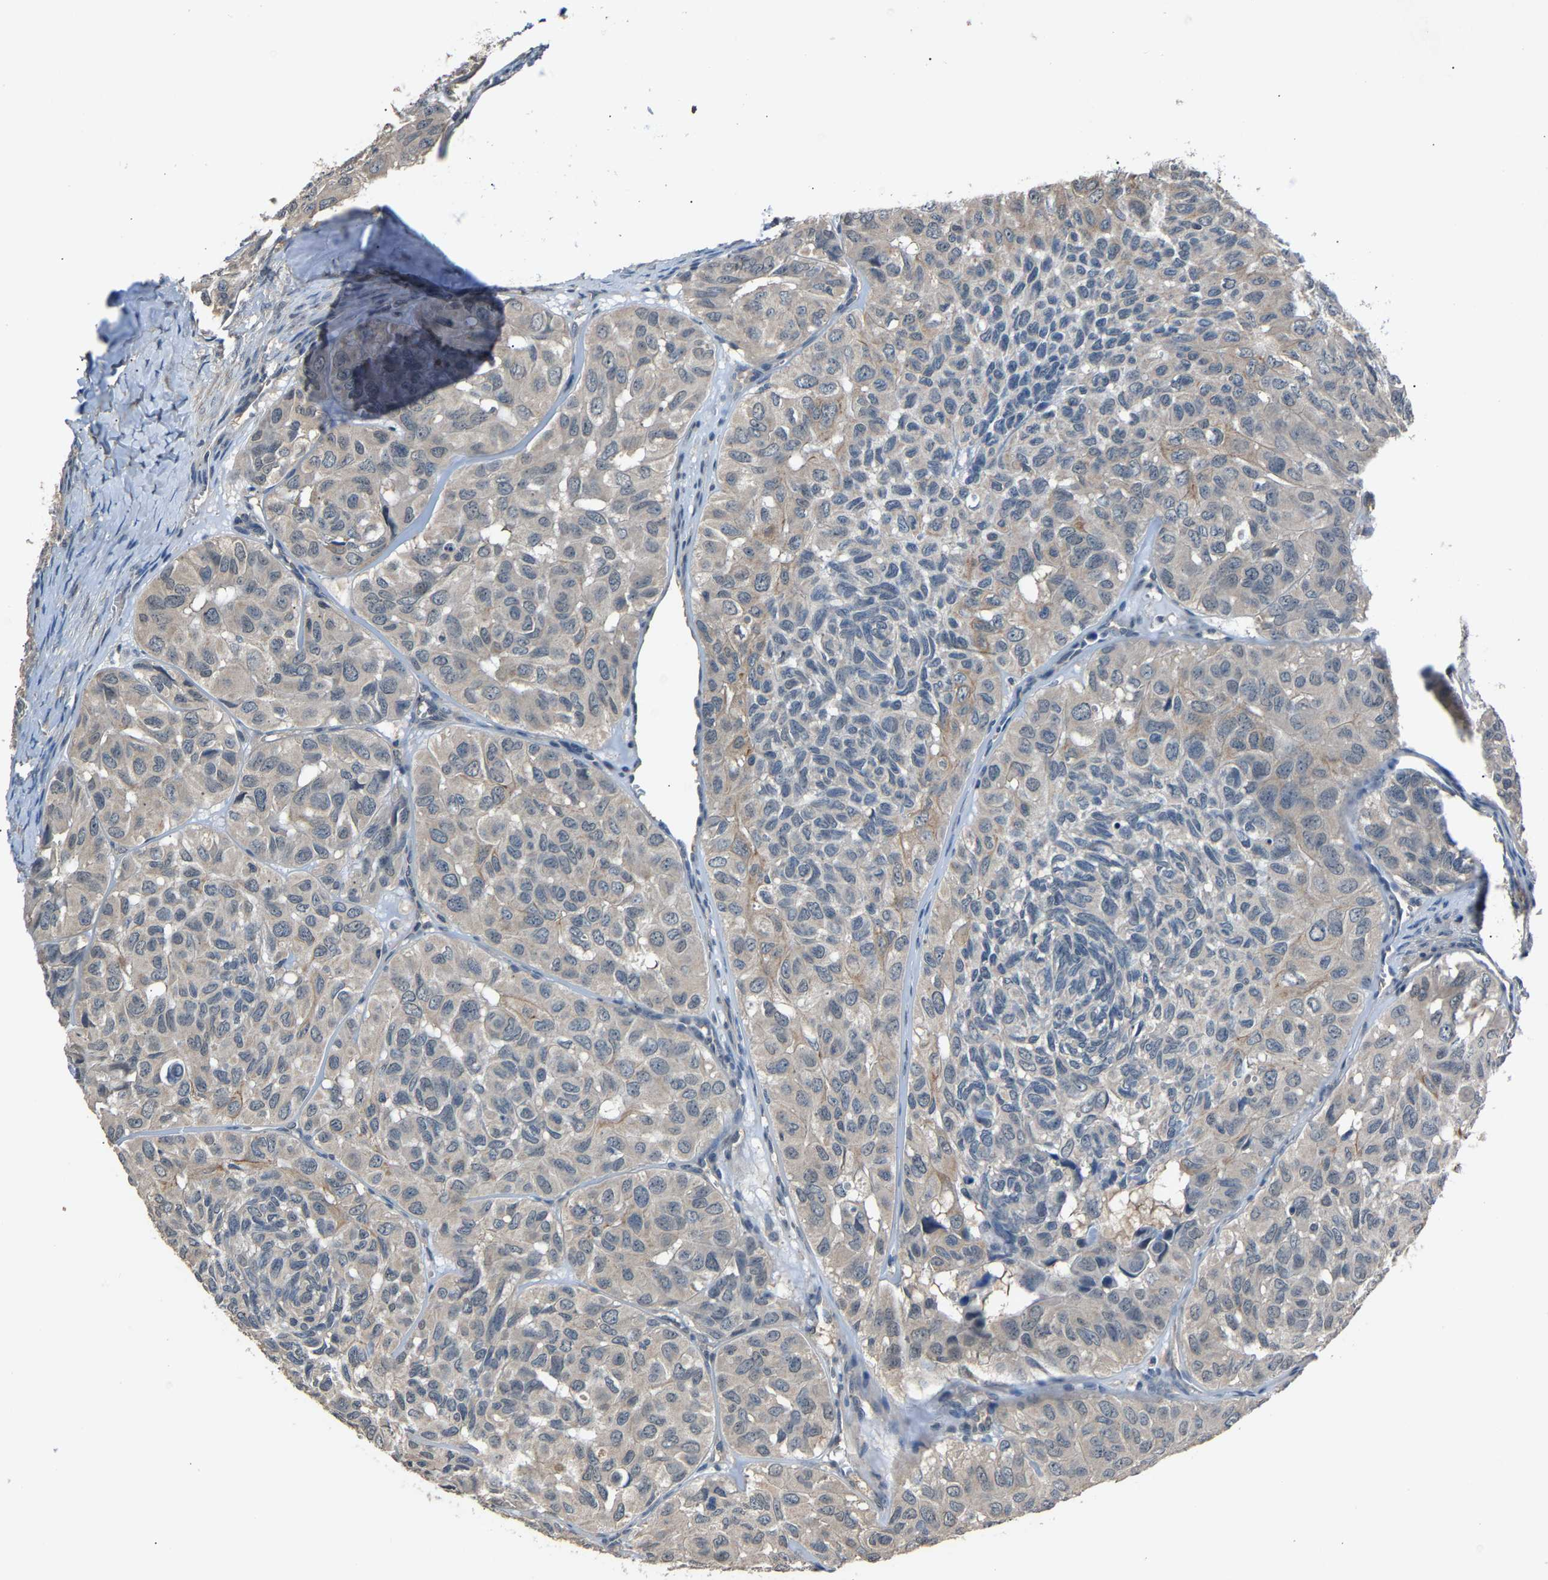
{"staining": {"intensity": "weak", "quantity": "<25%", "location": "cytoplasmic/membranous"}, "tissue": "head and neck cancer", "cell_type": "Tumor cells", "image_type": "cancer", "snomed": [{"axis": "morphology", "description": "Adenocarcinoma, NOS"}, {"axis": "topography", "description": "Salivary gland, NOS"}, {"axis": "topography", "description": "Head-Neck"}], "caption": "A high-resolution micrograph shows immunohistochemistry (IHC) staining of head and neck cancer, which shows no significant expression in tumor cells.", "gene": "ABCC9", "patient": {"sex": "female", "age": 76}}